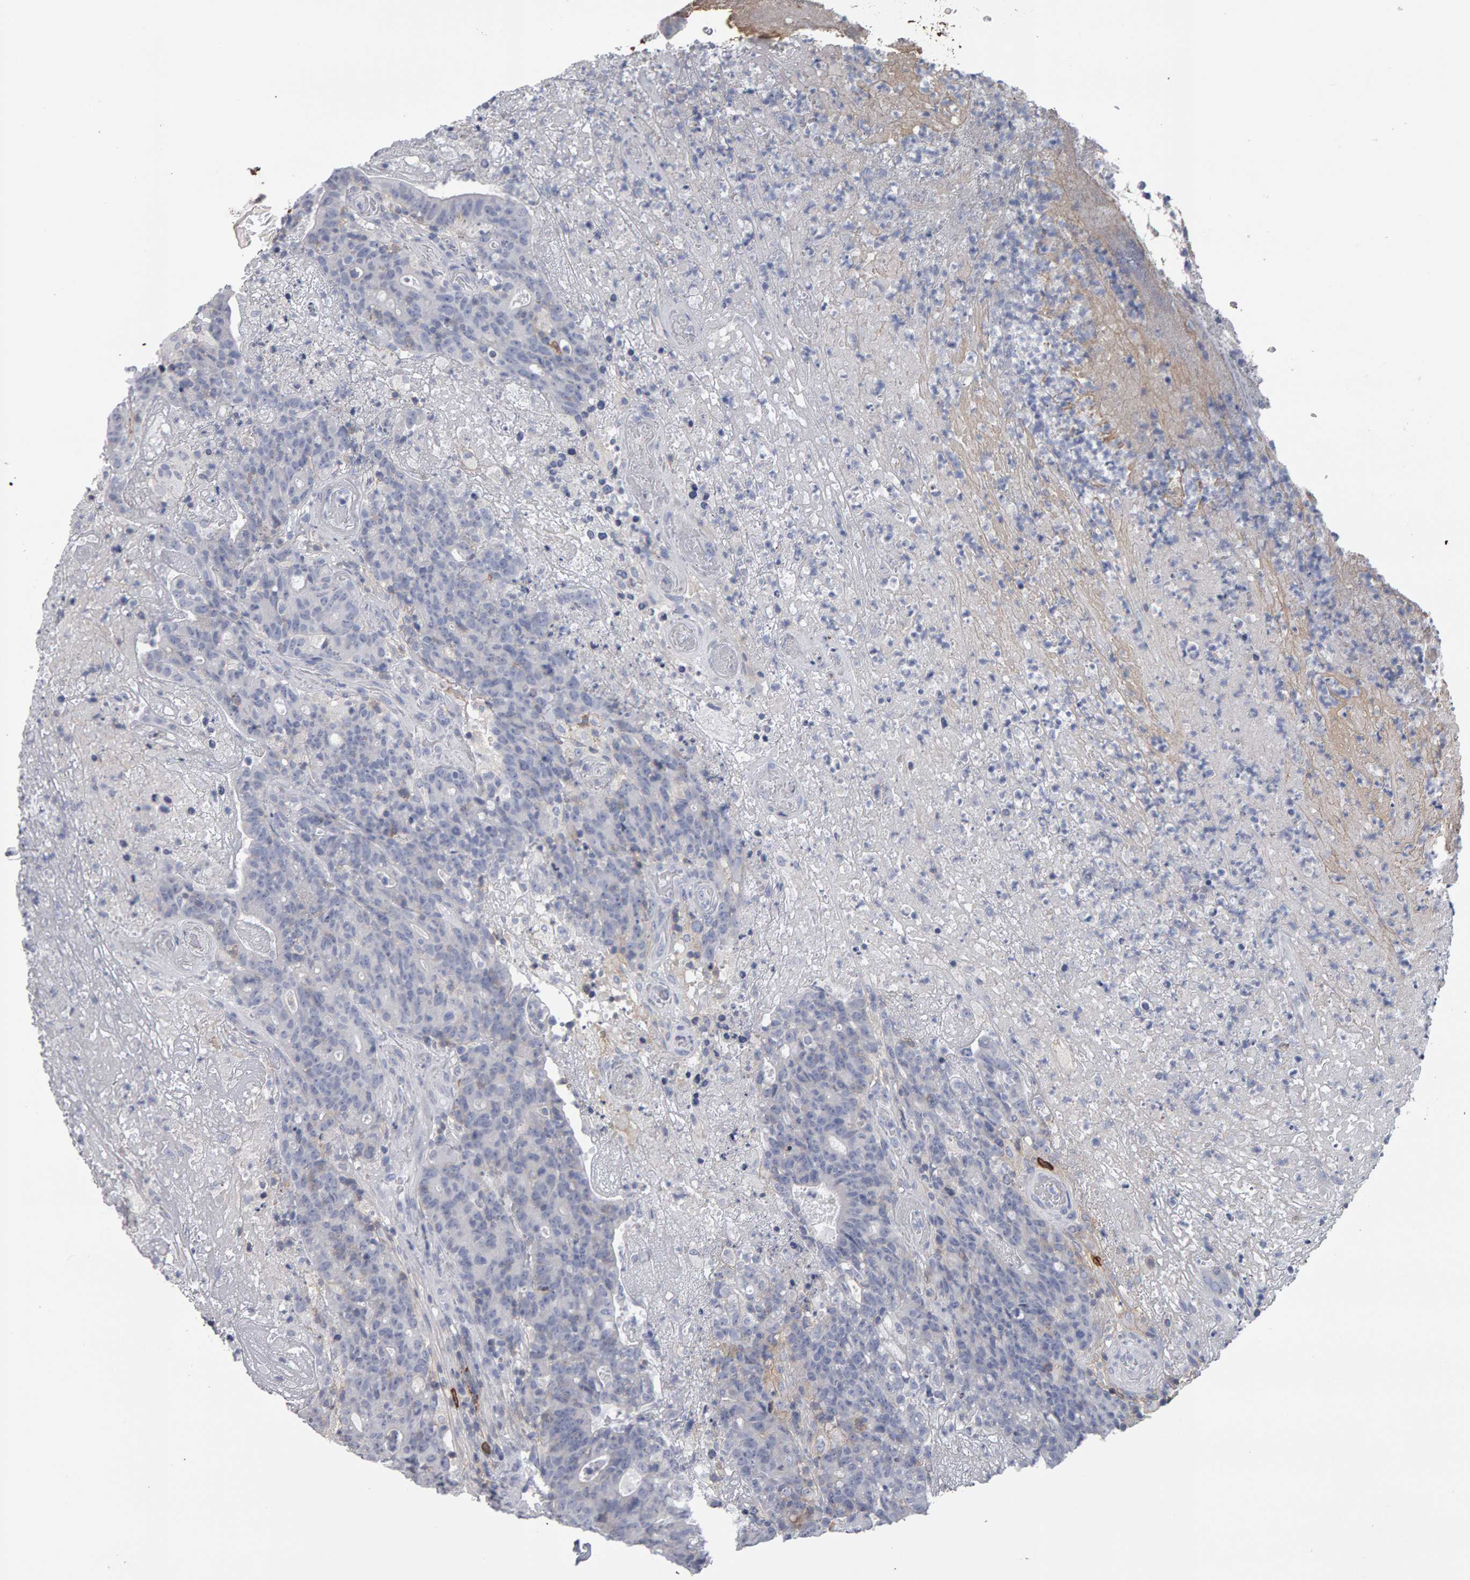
{"staining": {"intensity": "negative", "quantity": "none", "location": "none"}, "tissue": "colorectal cancer", "cell_type": "Tumor cells", "image_type": "cancer", "snomed": [{"axis": "morphology", "description": "Normal tissue, NOS"}, {"axis": "morphology", "description": "Adenocarcinoma, NOS"}, {"axis": "topography", "description": "Colon"}], "caption": "Immunohistochemistry micrograph of colorectal cancer (adenocarcinoma) stained for a protein (brown), which exhibits no staining in tumor cells.", "gene": "CD38", "patient": {"sex": "female", "age": 75}}